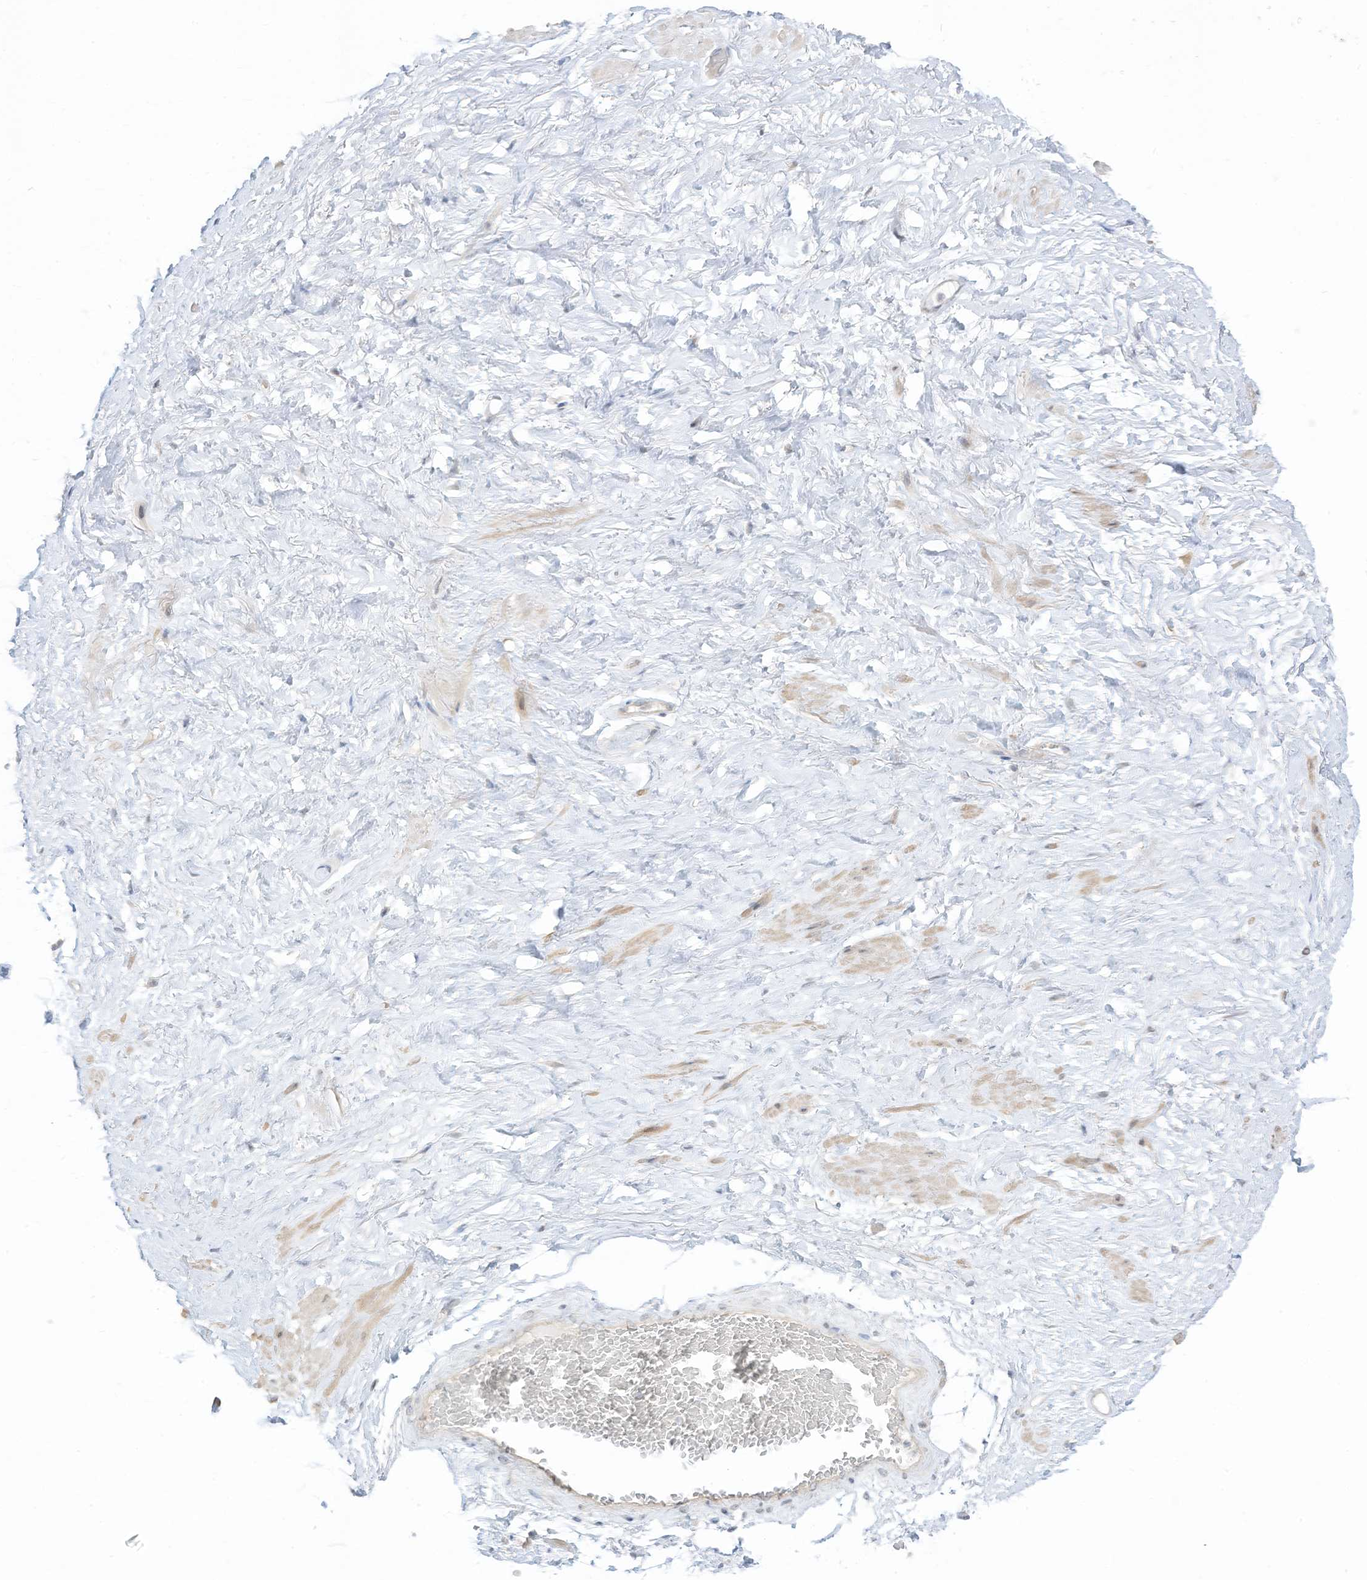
{"staining": {"intensity": "negative", "quantity": "none", "location": "none"}, "tissue": "adipose tissue", "cell_type": "Adipocytes", "image_type": "normal", "snomed": [{"axis": "morphology", "description": "Normal tissue, NOS"}, {"axis": "morphology", "description": "Adenocarcinoma, Low grade"}, {"axis": "topography", "description": "Prostate"}, {"axis": "topography", "description": "Peripheral nerve tissue"}], "caption": "A histopathology image of adipose tissue stained for a protein displays no brown staining in adipocytes.", "gene": "ASPRV1", "patient": {"sex": "male", "age": 63}}